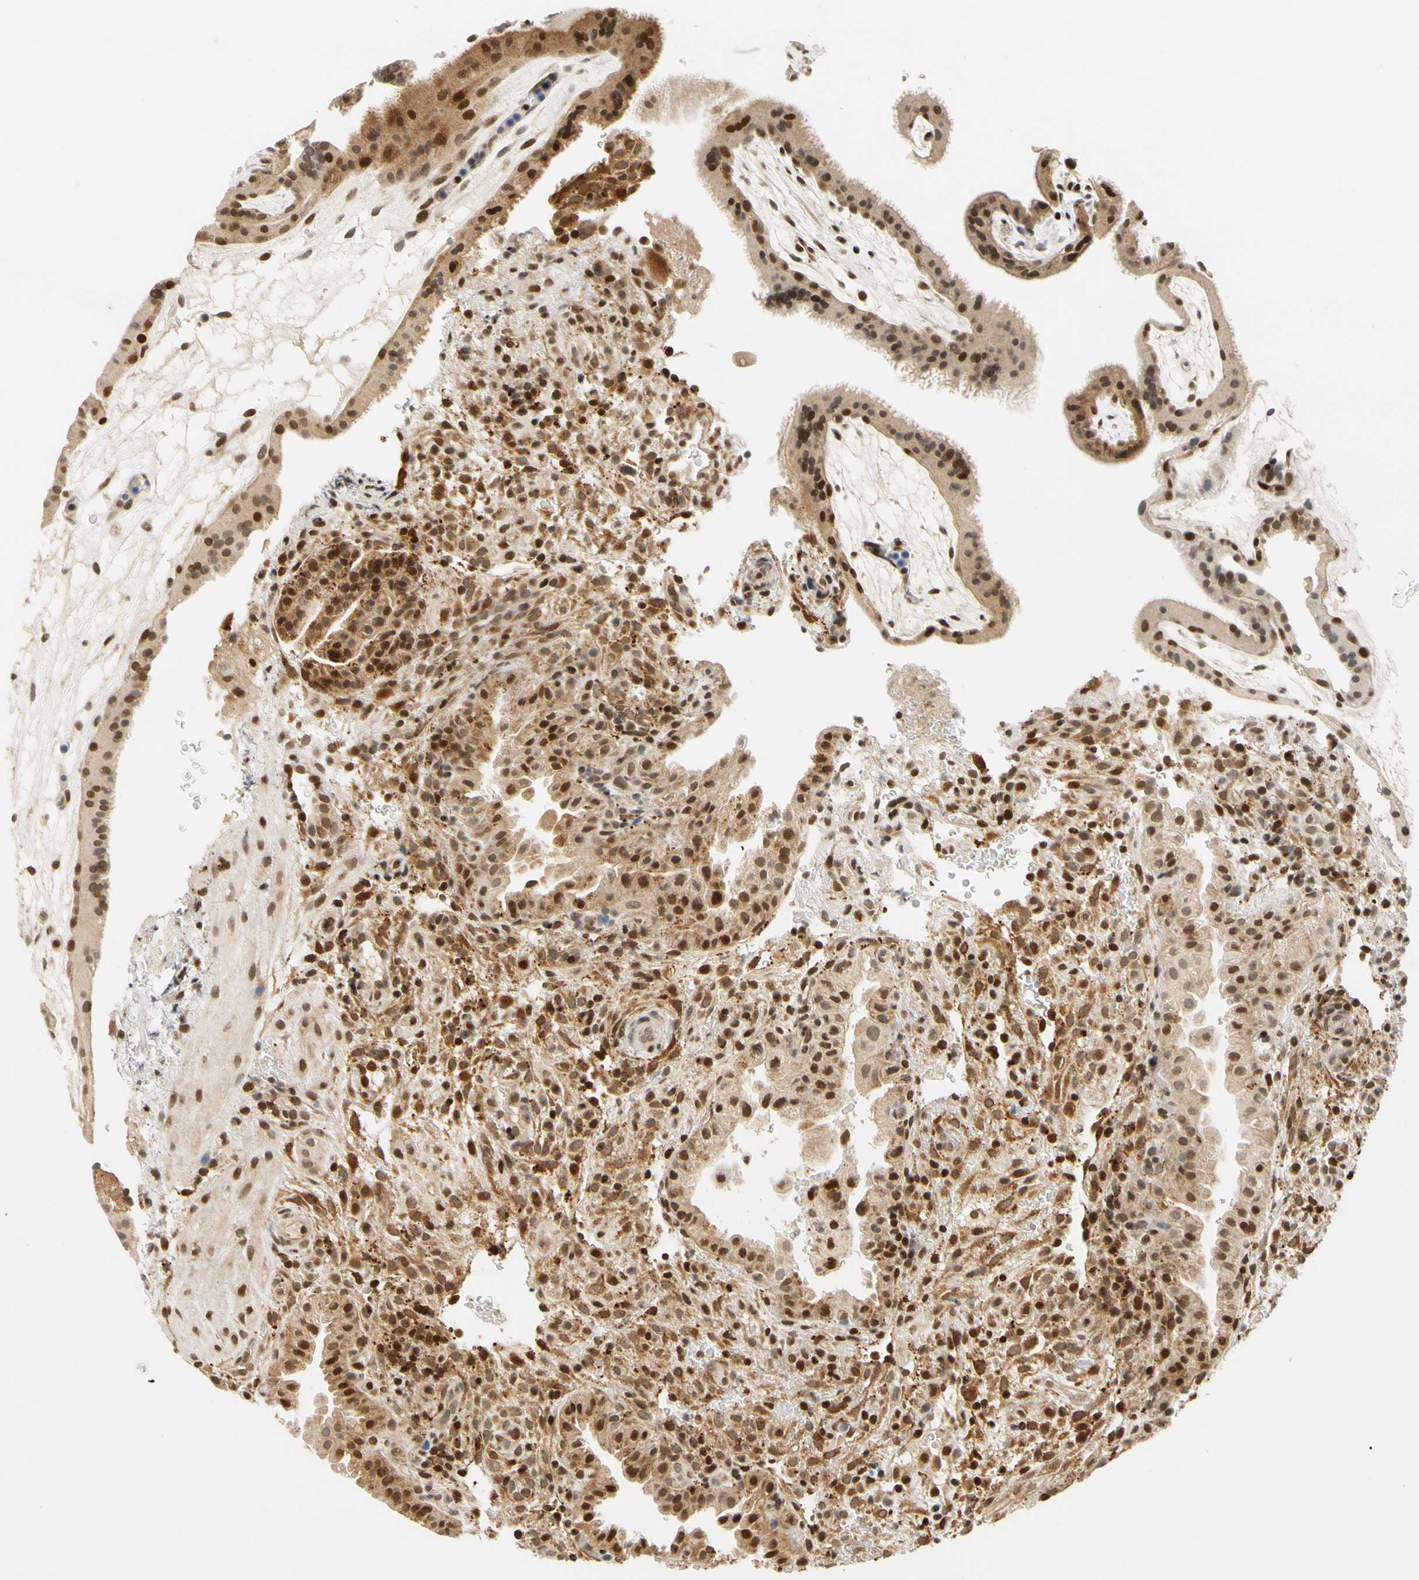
{"staining": {"intensity": "moderate", "quantity": ">75%", "location": "cytoplasmic/membranous,nuclear"}, "tissue": "placenta", "cell_type": "Decidual cells", "image_type": "normal", "snomed": [{"axis": "morphology", "description": "Normal tissue, NOS"}, {"axis": "topography", "description": "Placenta"}], "caption": "Immunohistochemical staining of benign placenta exhibits medium levels of moderate cytoplasmic/membranous,nuclear positivity in approximately >75% of decidual cells.", "gene": "CDK7", "patient": {"sex": "female", "age": 19}}